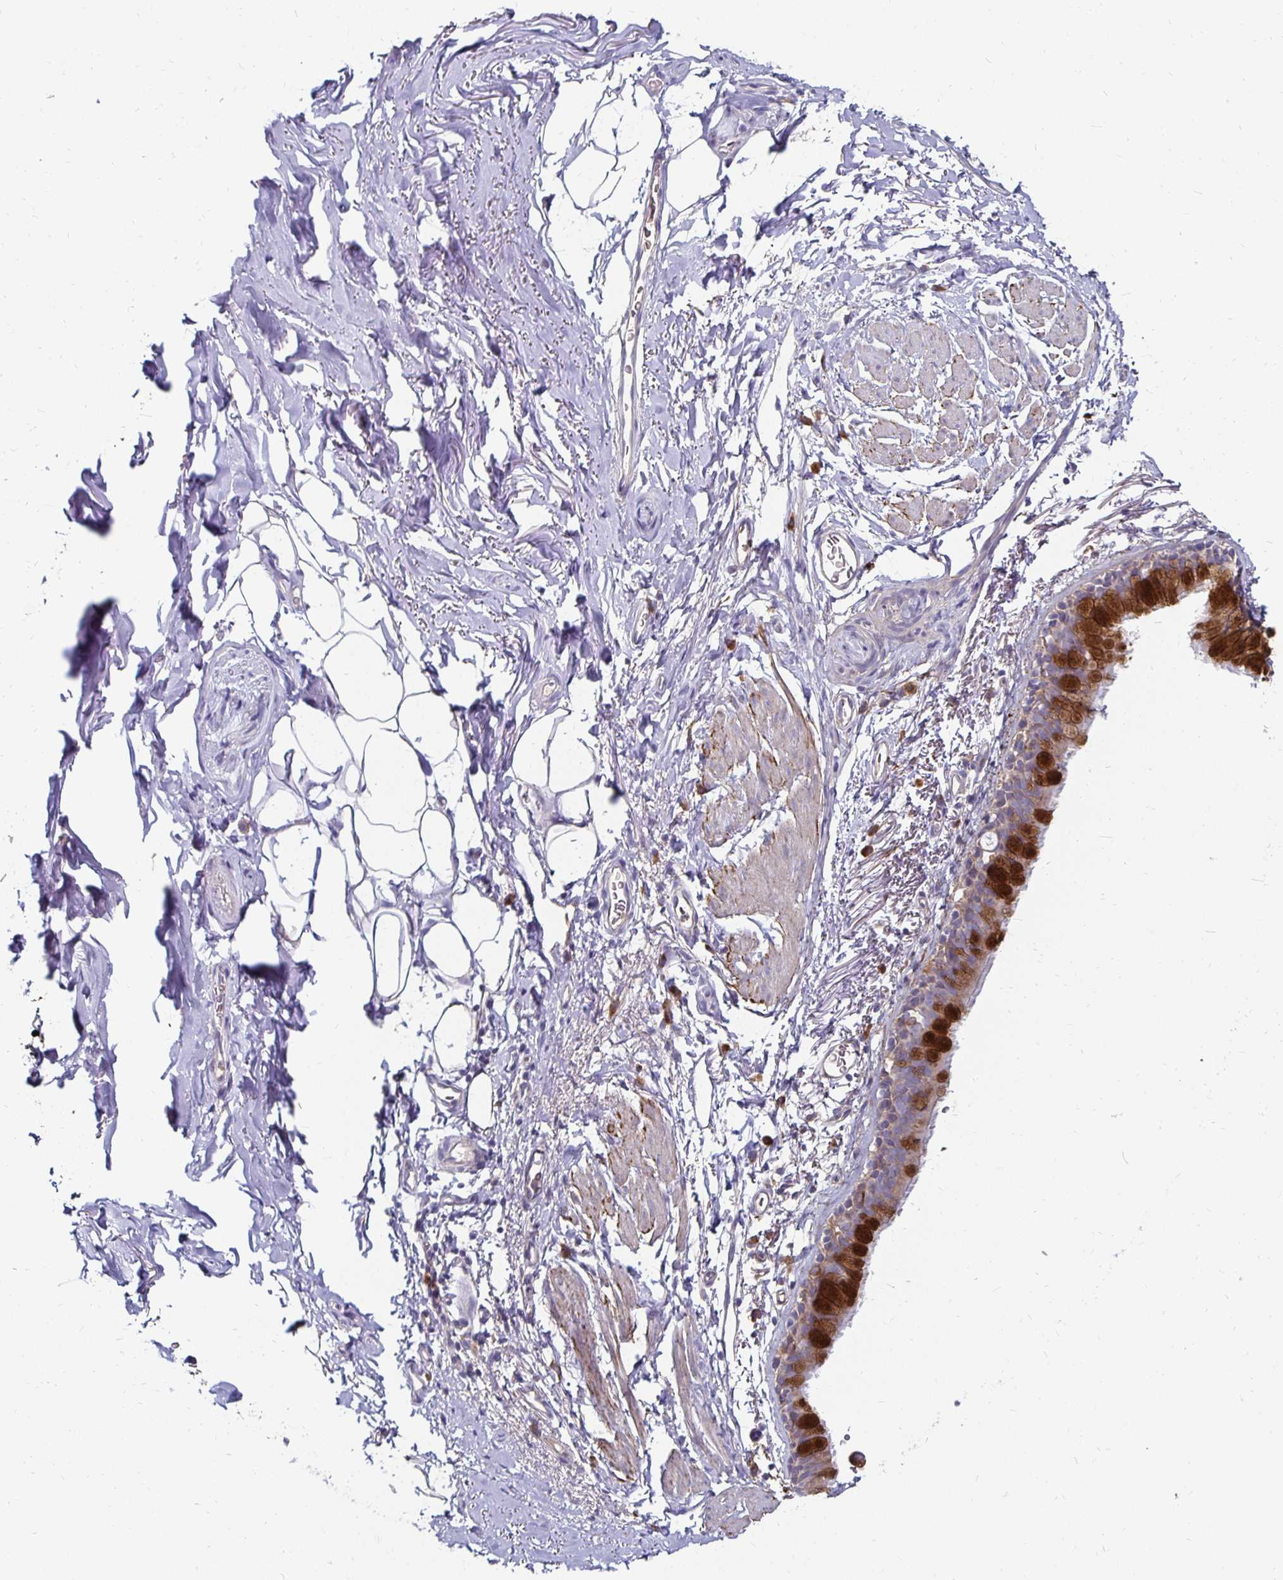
{"staining": {"intensity": "strong", "quantity": "25%-75%", "location": "cytoplasmic/membranous"}, "tissue": "bronchus", "cell_type": "Respiratory epithelial cells", "image_type": "normal", "snomed": [{"axis": "morphology", "description": "Normal tissue, NOS"}, {"axis": "topography", "description": "Bronchus"}], "caption": "Immunohistochemistry (IHC) (DAB (3,3'-diaminobenzidine)) staining of normal human bronchus displays strong cytoplasmic/membranous protein expression in approximately 25%-75% of respiratory epithelial cells. The staining is performed using DAB brown chromogen to label protein expression. The nuclei are counter-stained blue using hematoxylin.", "gene": "NCSTN", "patient": {"sex": "male", "age": 67}}